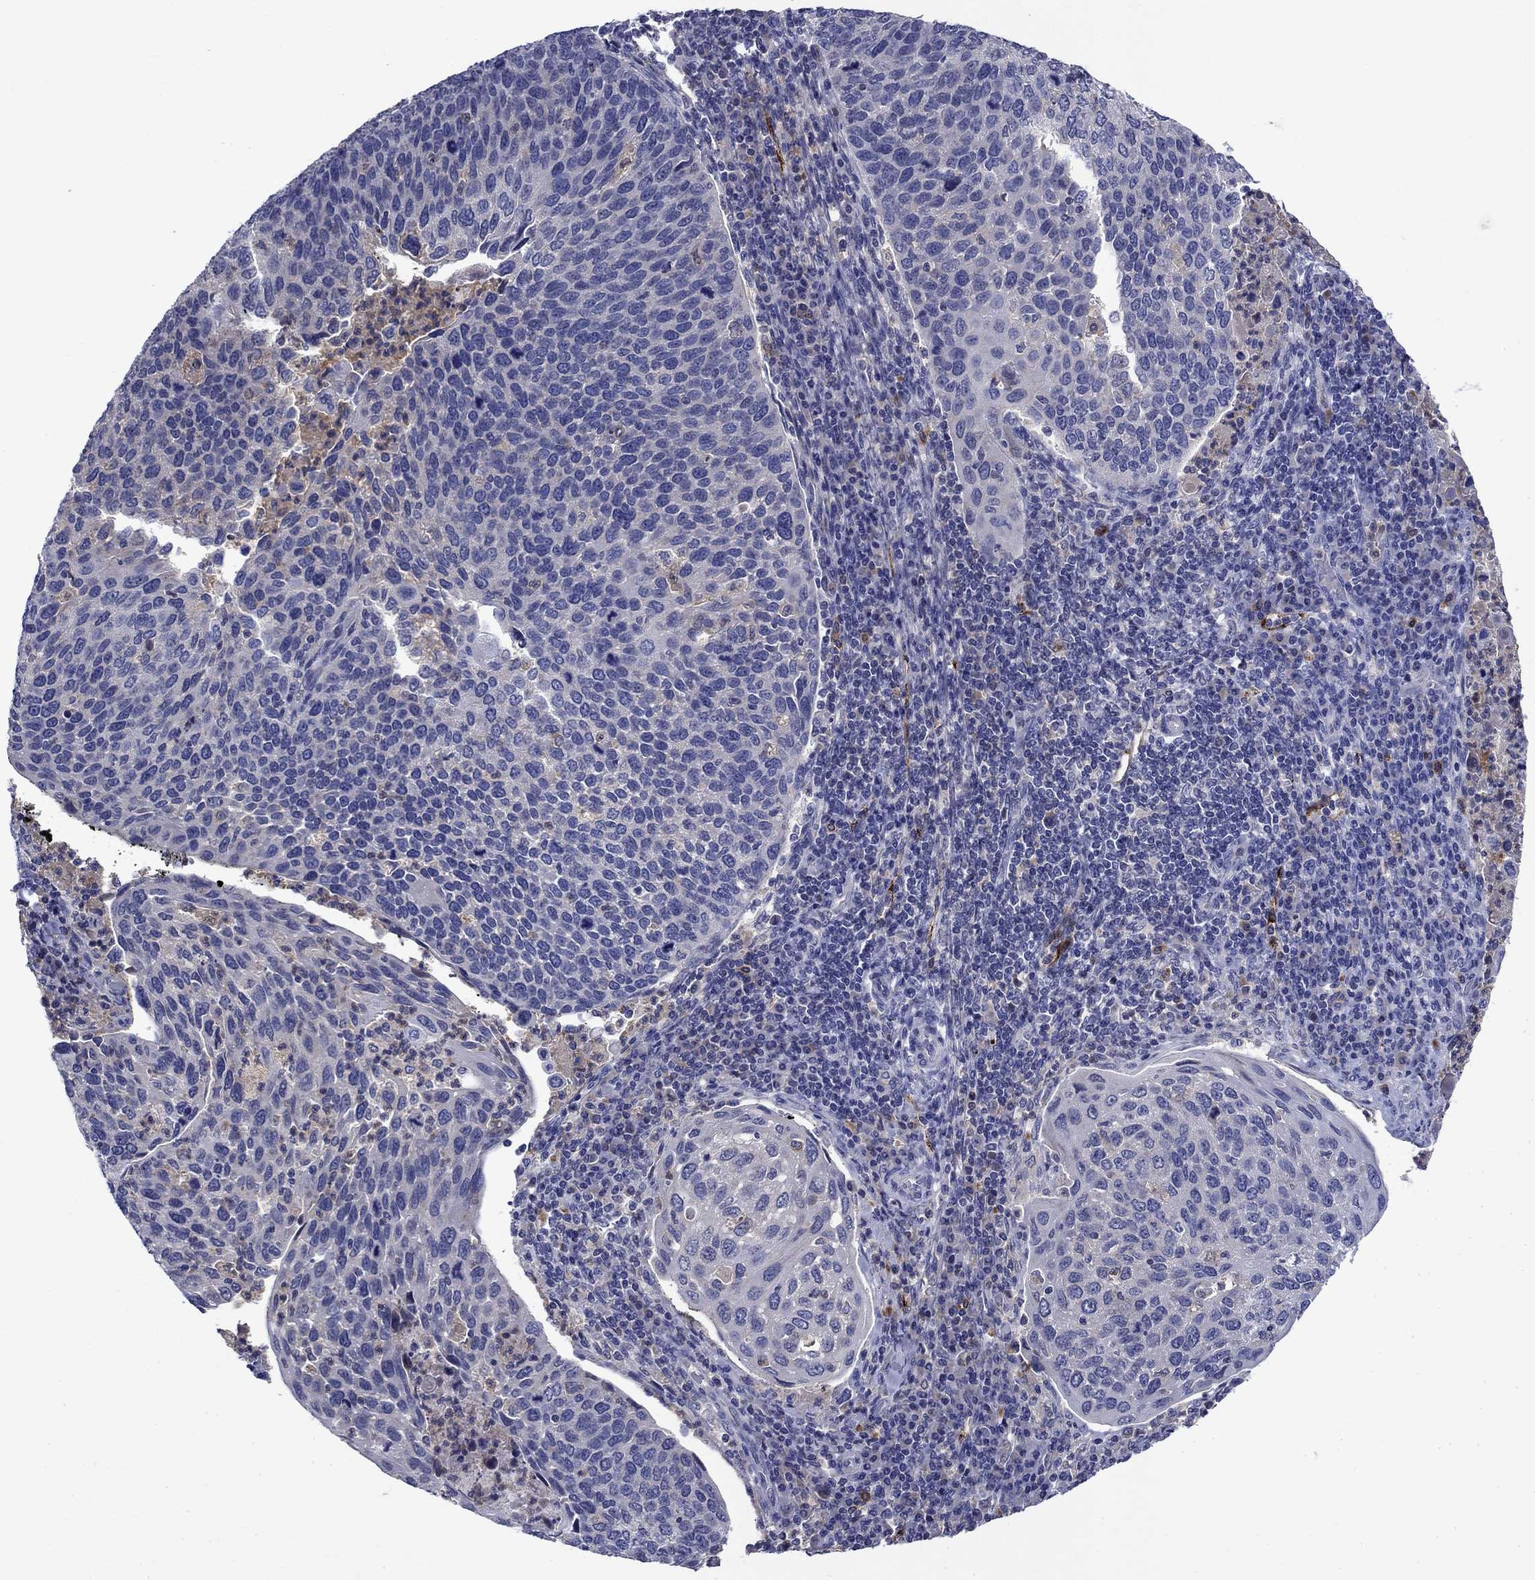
{"staining": {"intensity": "negative", "quantity": "none", "location": "none"}, "tissue": "cervical cancer", "cell_type": "Tumor cells", "image_type": "cancer", "snomed": [{"axis": "morphology", "description": "Squamous cell carcinoma, NOS"}, {"axis": "topography", "description": "Cervix"}], "caption": "Image shows no significant protein expression in tumor cells of cervical cancer. (DAB (3,3'-diaminobenzidine) immunohistochemistry visualized using brightfield microscopy, high magnification).", "gene": "STAB2", "patient": {"sex": "female", "age": 54}}